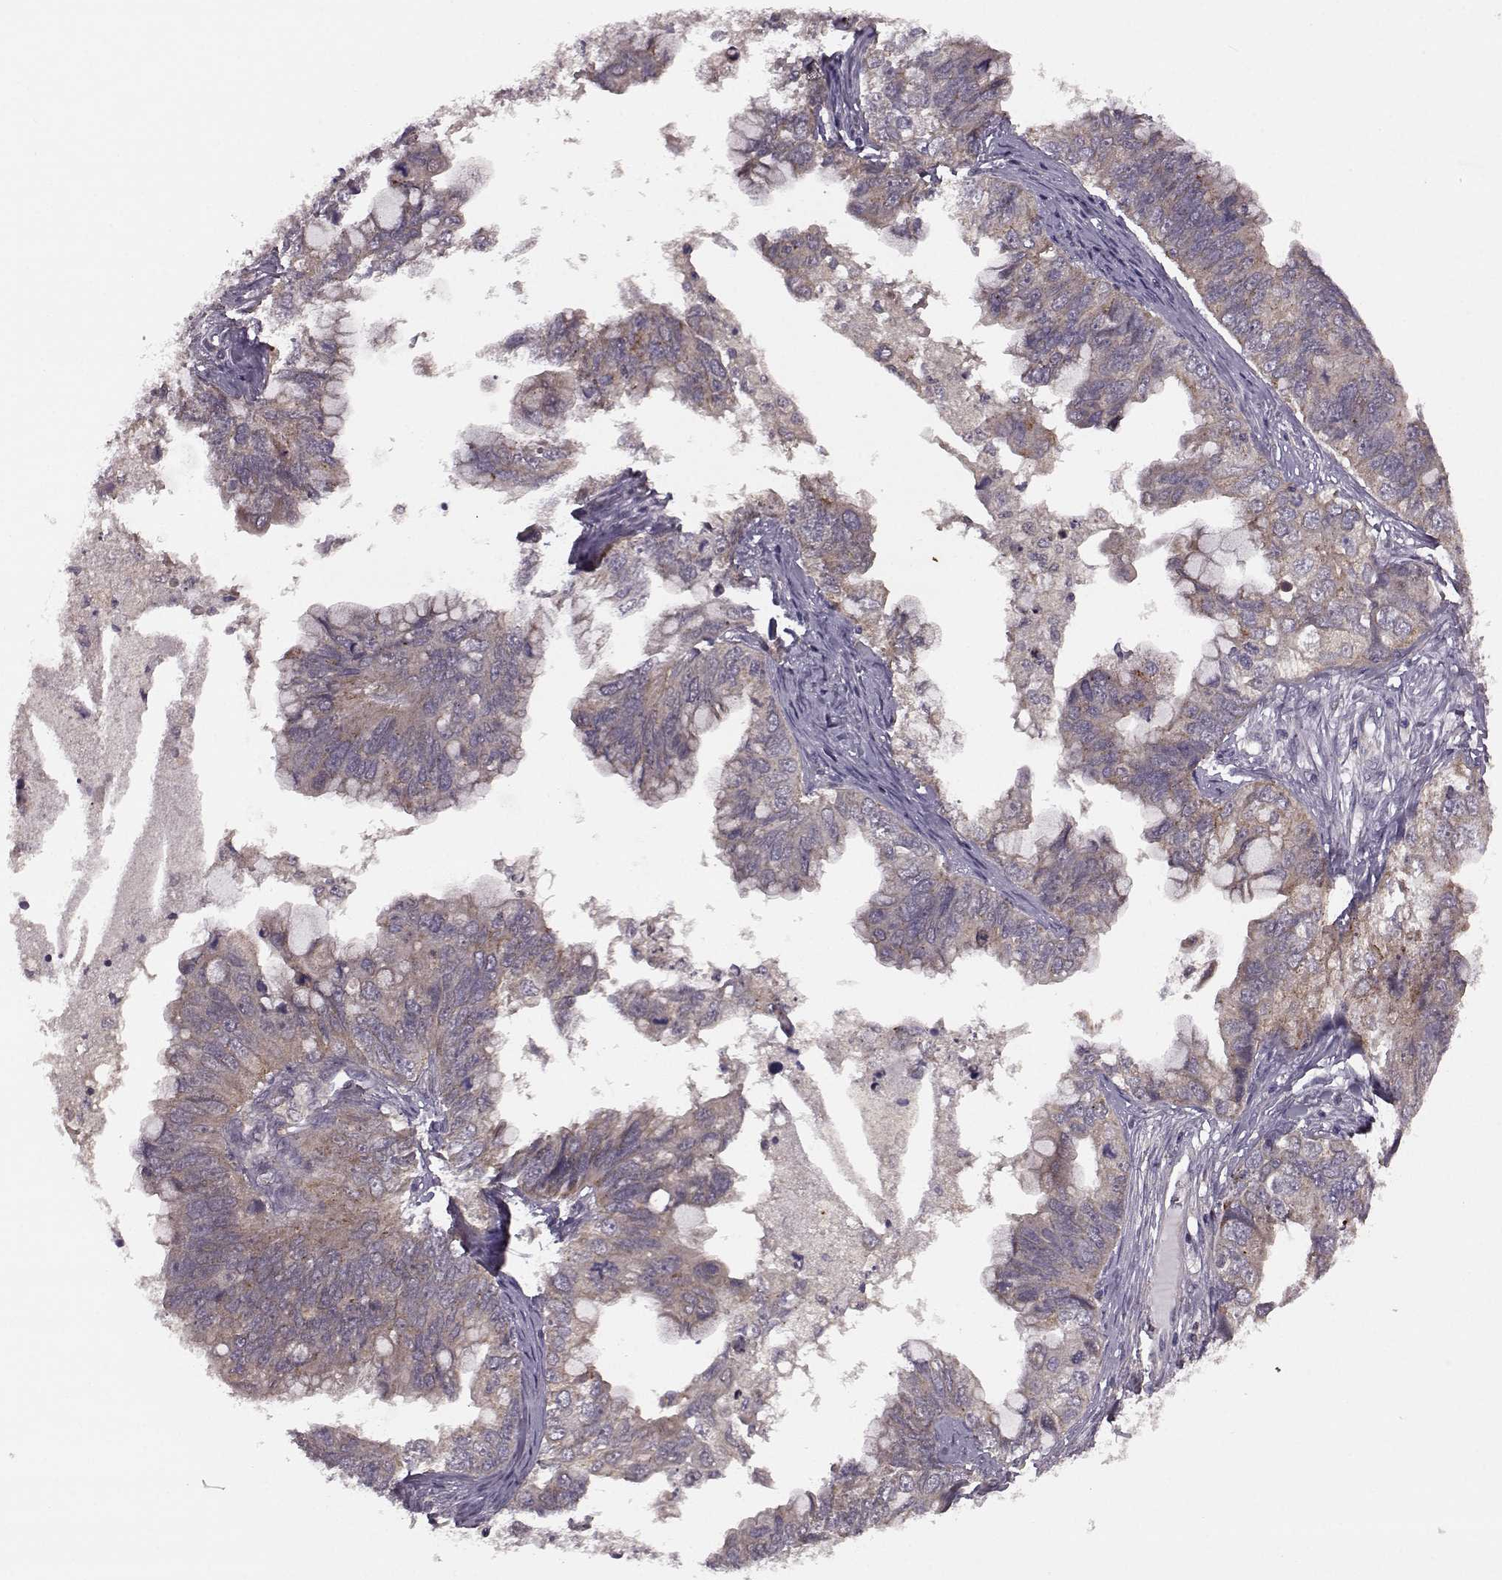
{"staining": {"intensity": "weak", "quantity": ">75%", "location": "cytoplasmic/membranous"}, "tissue": "ovarian cancer", "cell_type": "Tumor cells", "image_type": "cancer", "snomed": [{"axis": "morphology", "description": "Cystadenocarcinoma, mucinous, NOS"}, {"axis": "topography", "description": "Ovary"}], "caption": "A high-resolution image shows IHC staining of ovarian mucinous cystadenocarcinoma, which displays weak cytoplasmic/membranous expression in about >75% of tumor cells. (DAB (3,3'-diaminobenzidine) IHC with brightfield microscopy, high magnification).", "gene": "FNIP2", "patient": {"sex": "female", "age": 76}}